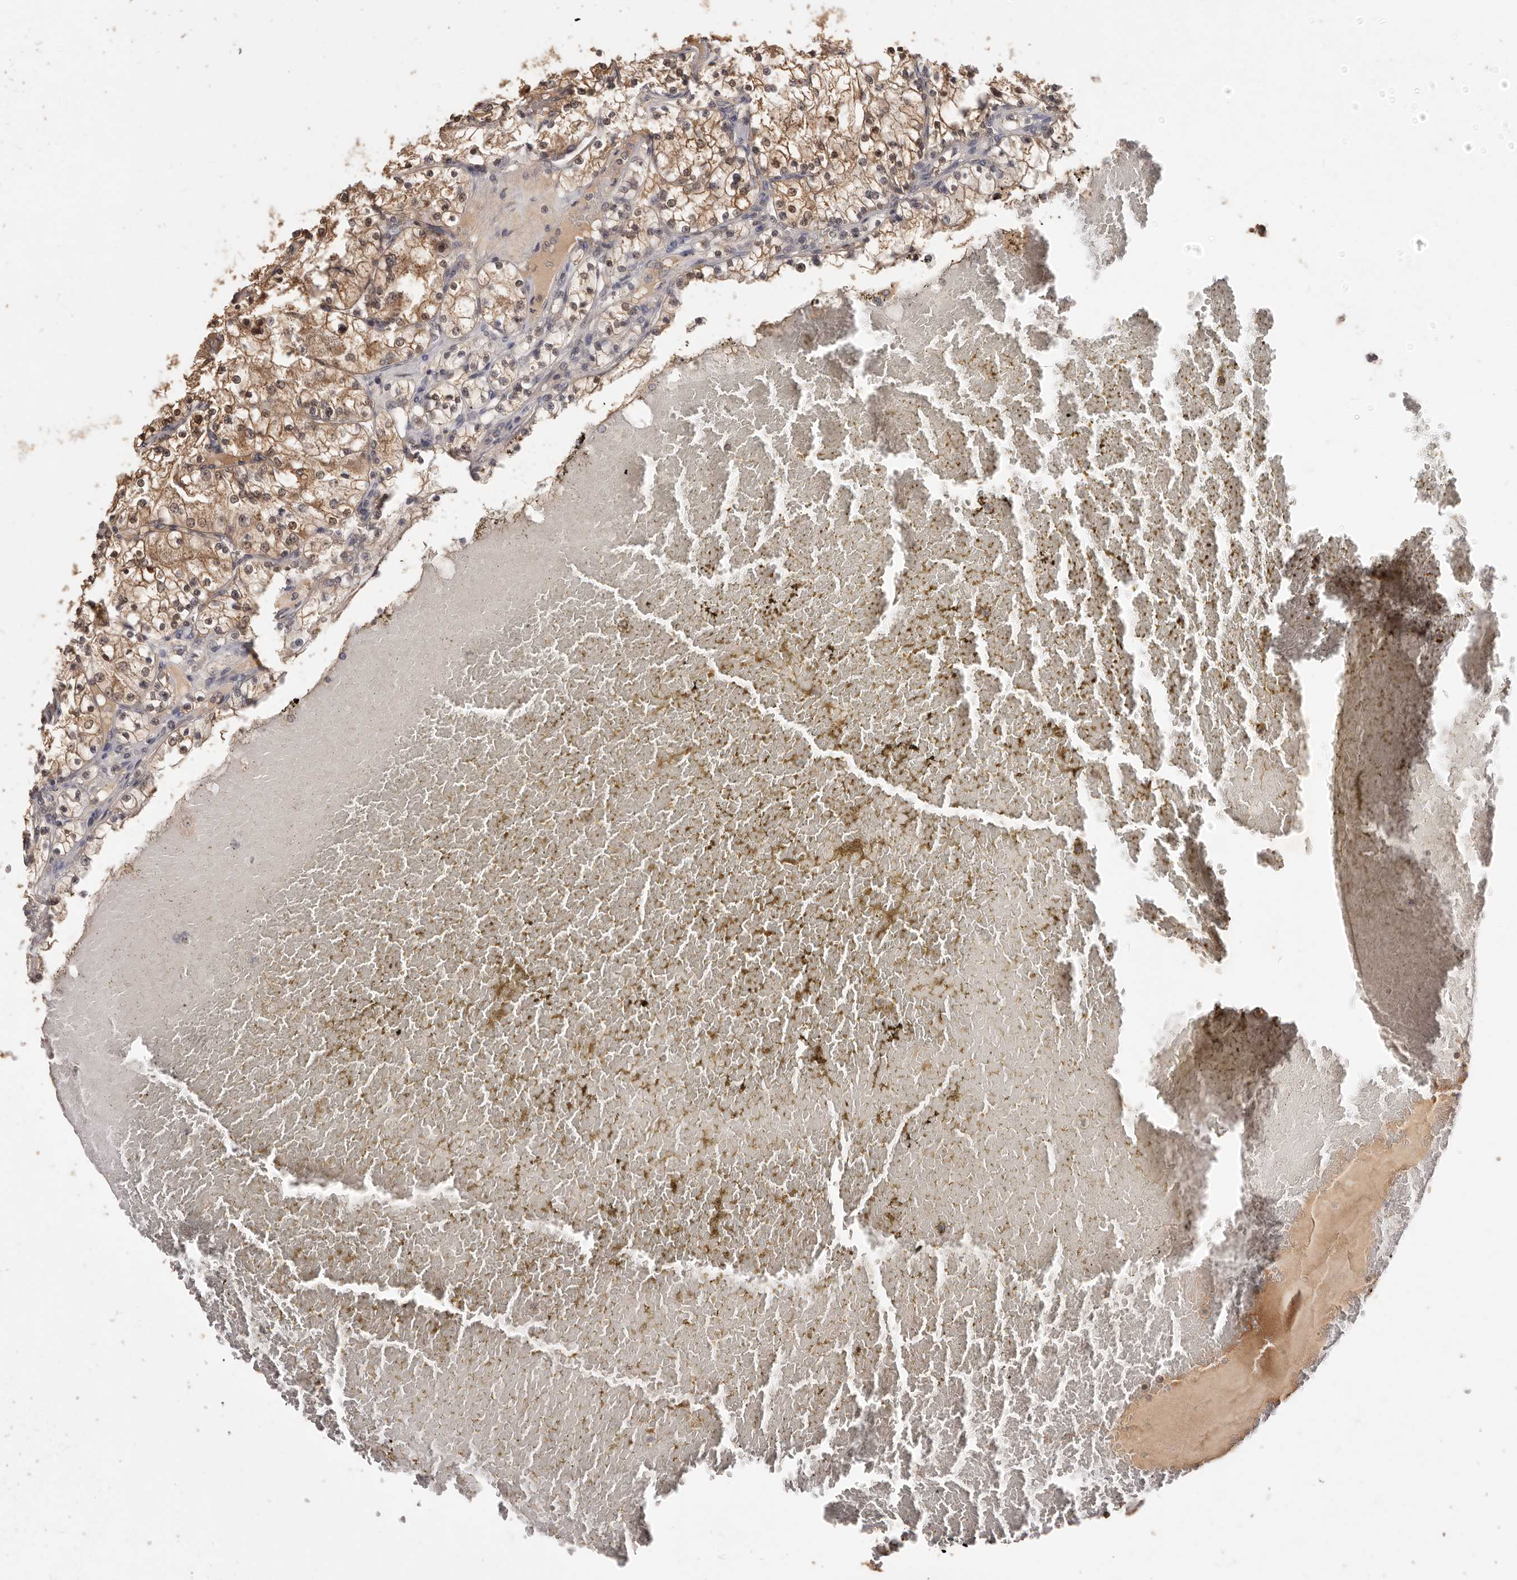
{"staining": {"intensity": "strong", "quantity": ">75%", "location": "cytoplasmic/membranous,nuclear"}, "tissue": "renal cancer", "cell_type": "Tumor cells", "image_type": "cancer", "snomed": [{"axis": "morphology", "description": "Normal tissue, NOS"}, {"axis": "morphology", "description": "Adenocarcinoma, NOS"}, {"axis": "topography", "description": "Kidney"}], "caption": "This photomicrograph displays IHC staining of human renal adenocarcinoma, with high strong cytoplasmic/membranous and nuclear expression in about >75% of tumor cells.", "gene": "TSPAN13", "patient": {"sex": "male", "age": 68}}